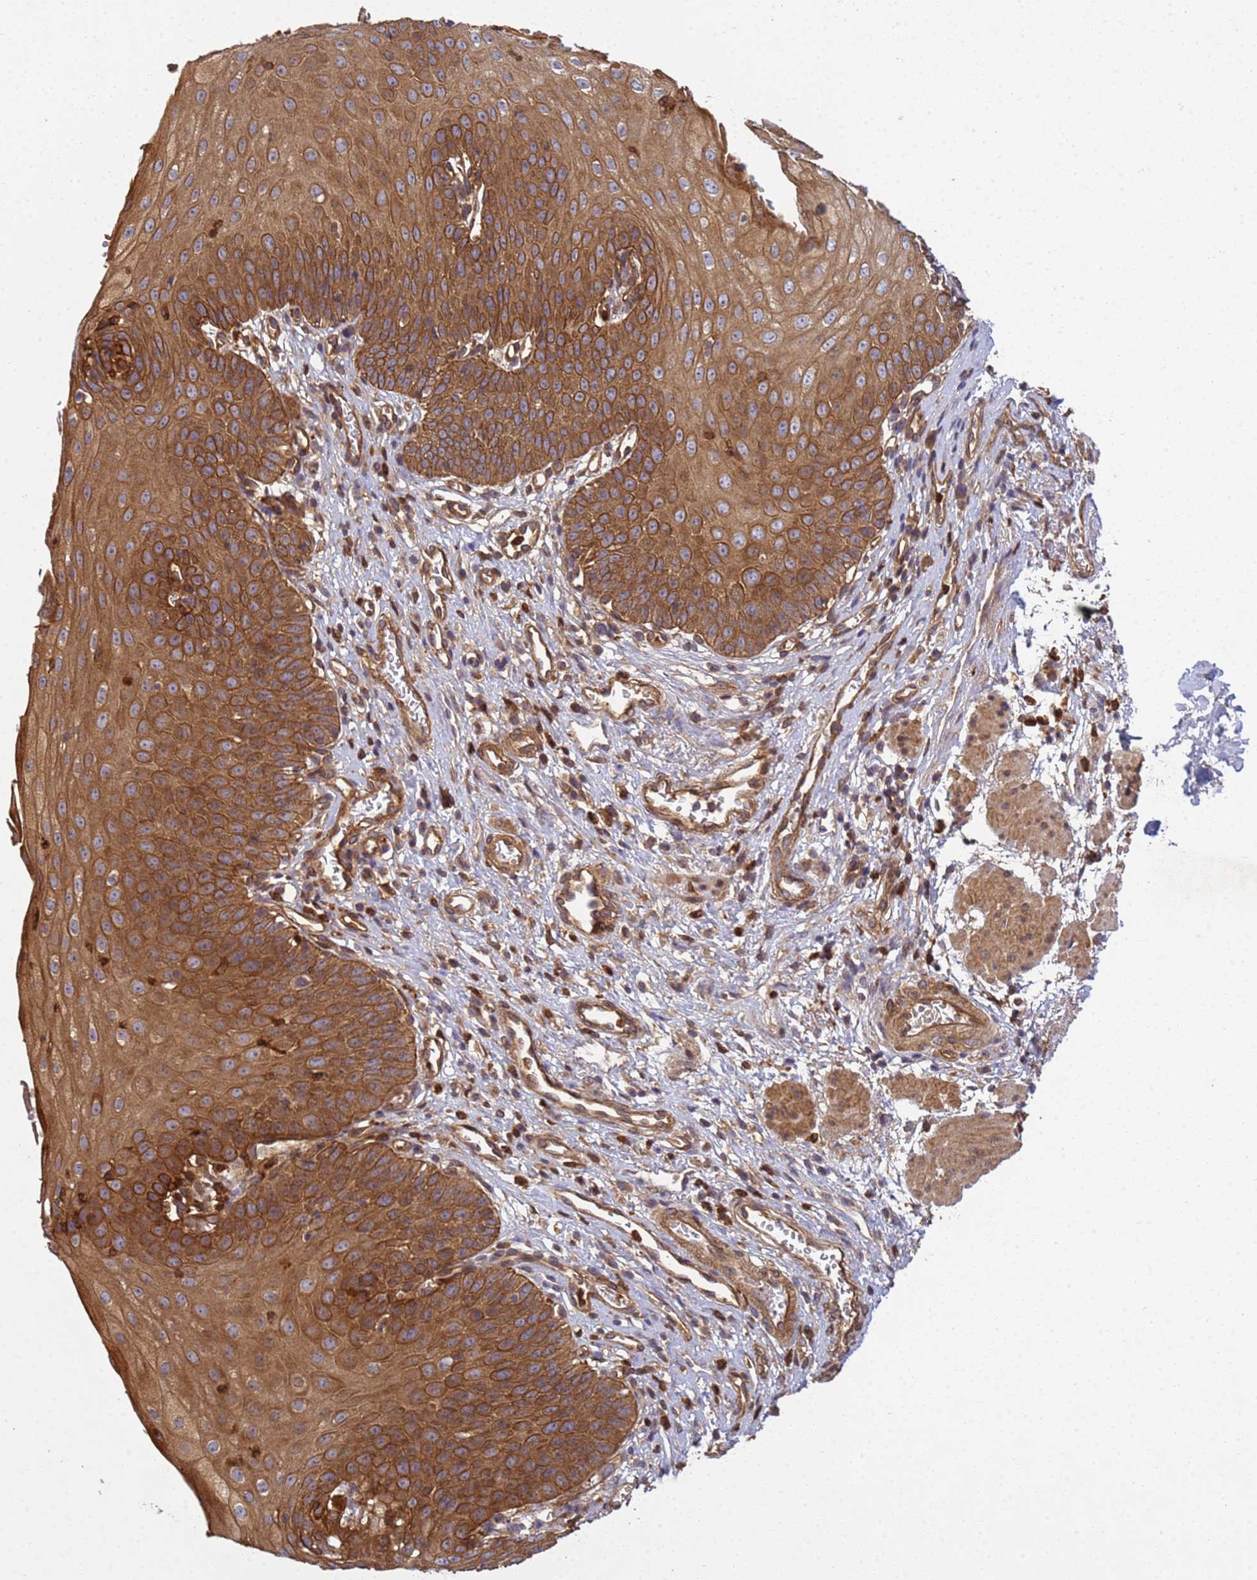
{"staining": {"intensity": "strong", "quantity": ">75%", "location": "cytoplasmic/membranous"}, "tissue": "esophagus", "cell_type": "Squamous epithelial cells", "image_type": "normal", "snomed": [{"axis": "morphology", "description": "Normal tissue, NOS"}, {"axis": "topography", "description": "Esophagus"}], "caption": "Immunohistochemical staining of benign human esophagus displays >75% levels of strong cytoplasmic/membranous protein staining in about >75% of squamous epithelial cells.", "gene": "C8orf34", "patient": {"sex": "male", "age": 71}}